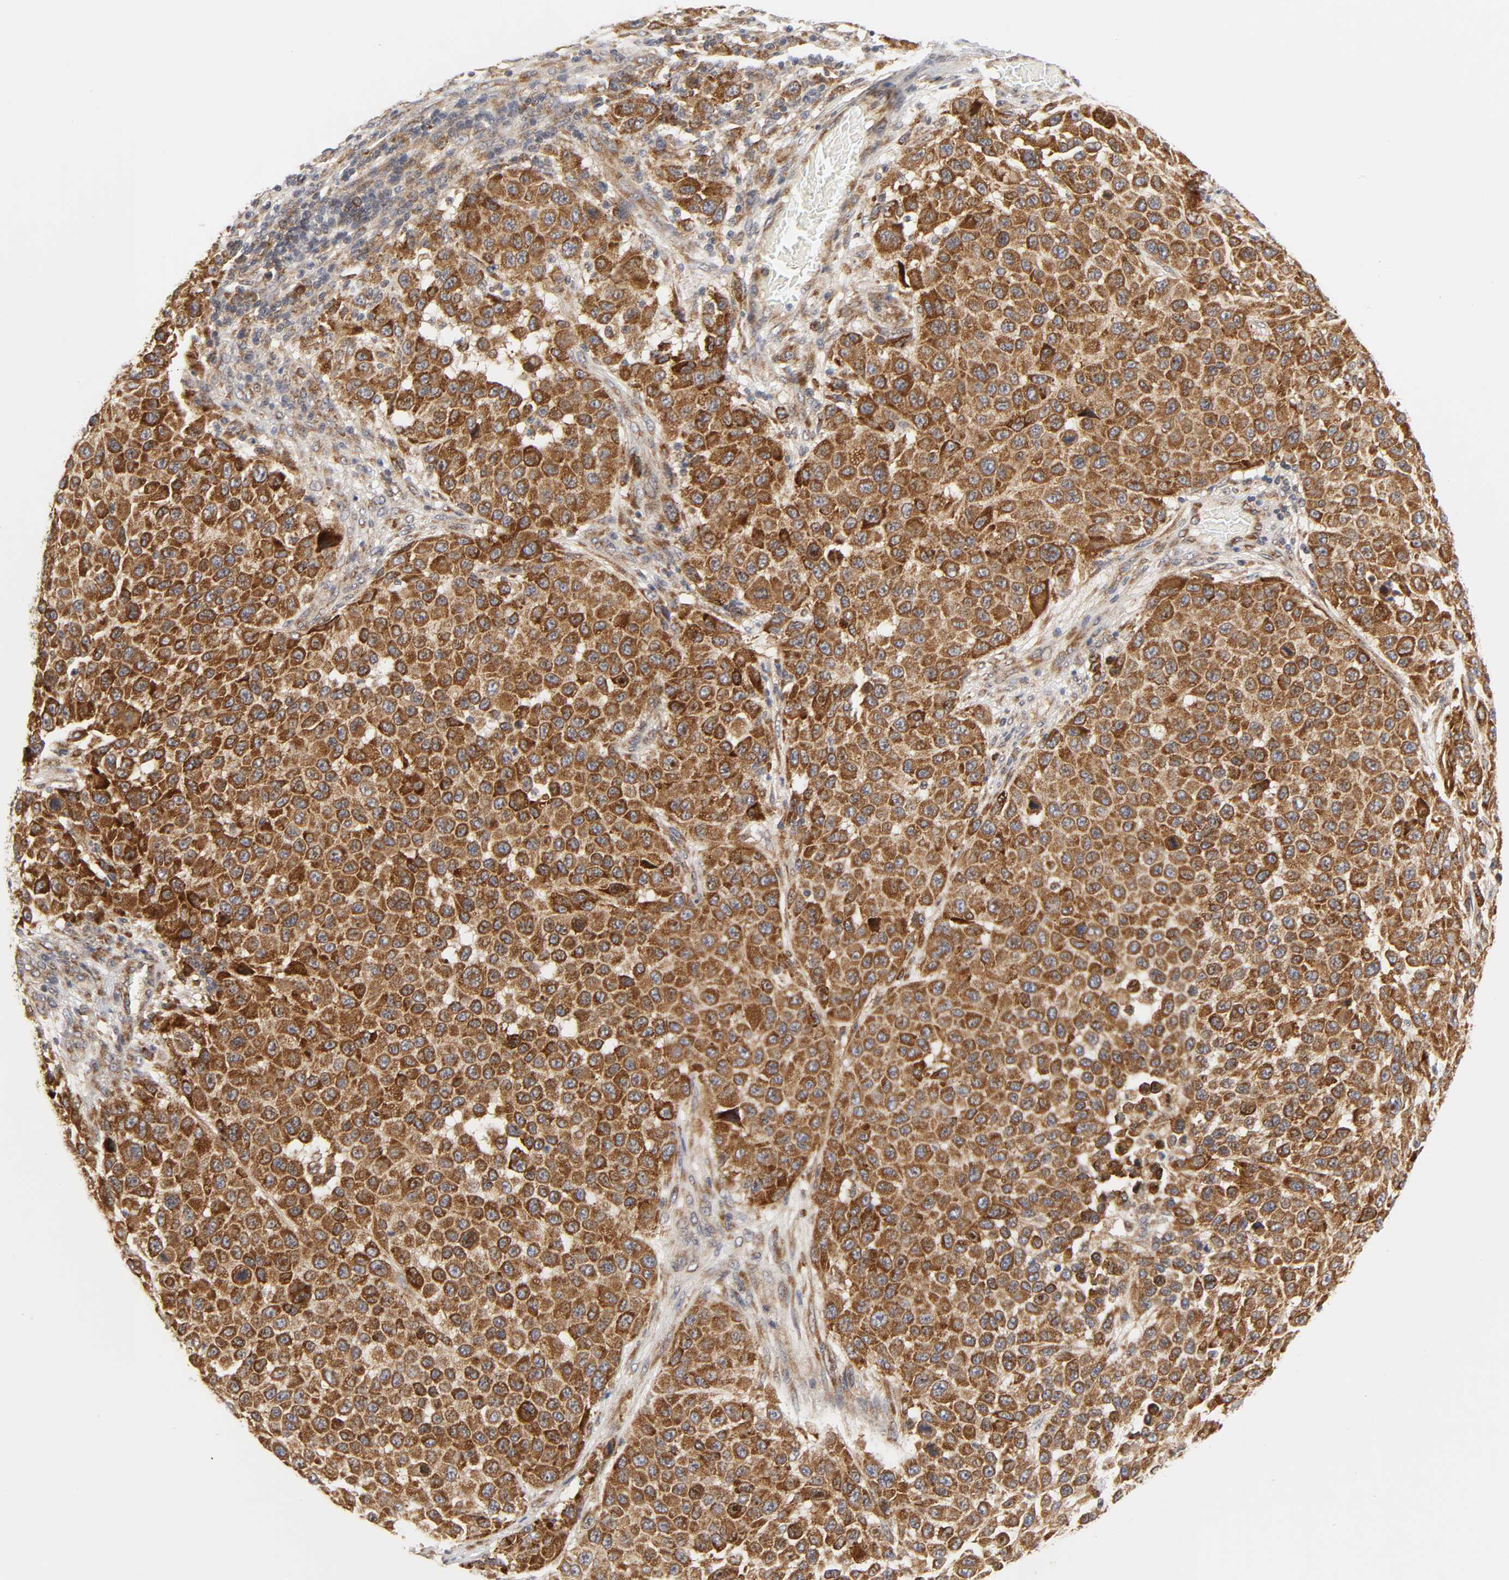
{"staining": {"intensity": "strong", "quantity": ">75%", "location": "cytoplasmic/membranous"}, "tissue": "melanoma", "cell_type": "Tumor cells", "image_type": "cancer", "snomed": [{"axis": "morphology", "description": "Malignant melanoma, Metastatic site"}, {"axis": "topography", "description": "Lymph node"}], "caption": "Melanoma was stained to show a protein in brown. There is high levels of strong cytoplasmic/membranous positivity in approximately >75% of tumor cells.", "gene": "BAX", "patient": {"sex": "male", "age": 61}}